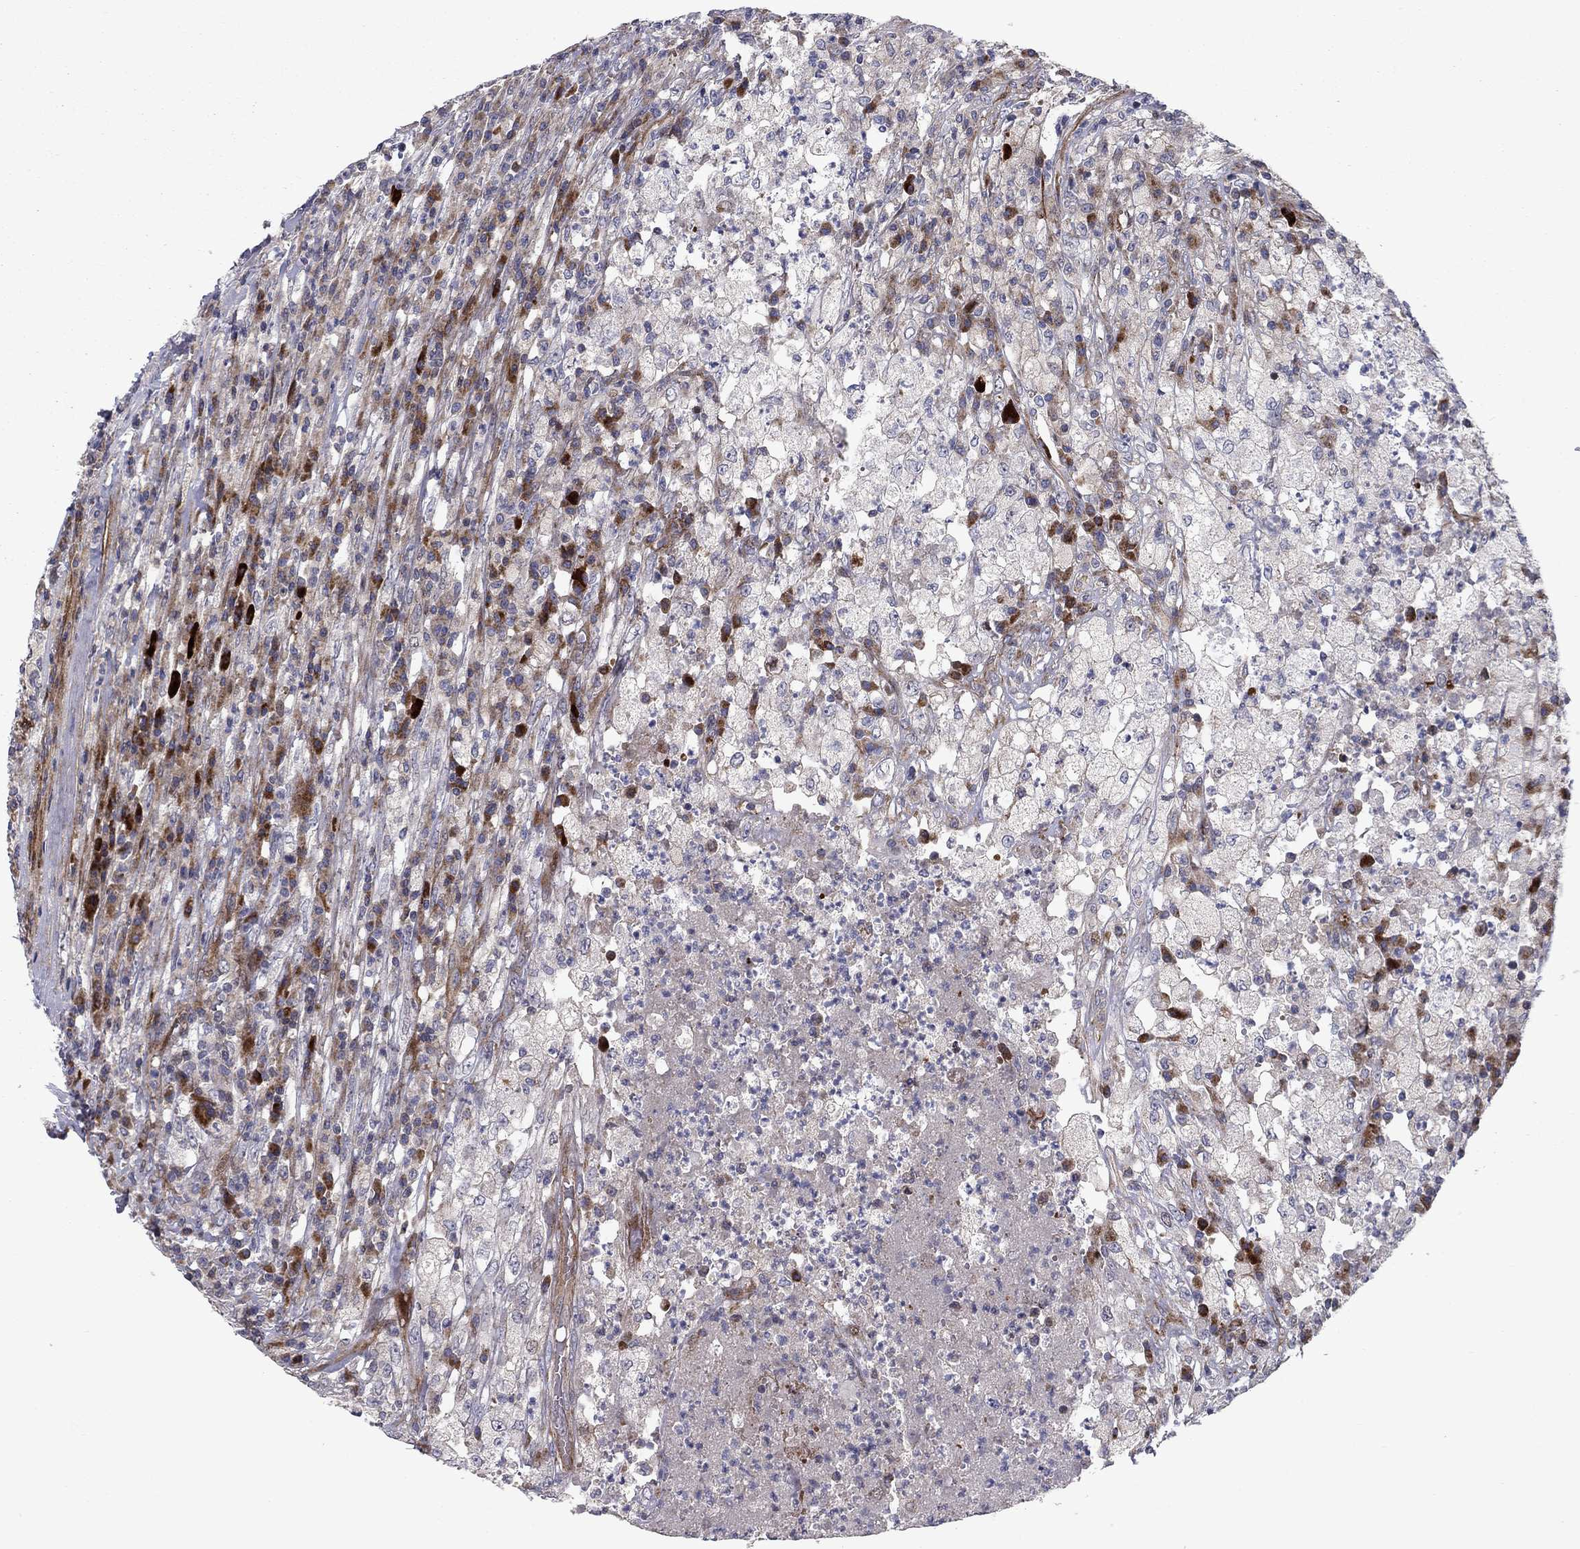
{"staining": {"intensity": "negative", "quantity": "none", "location": "none"}, "tissue": "testis cancer", "cell_type": "Tumor cells", "image_type": "cancer", "snomed": [{"axis": "morphology", "description": "Necrosis, NOS"}, {"axis": "morphology", "description": "Carcinoma, Embryonal, NOS"}, {"axis": "topography", "description": "Testis"}], "caption": "Protein analysis of testis embryonal carcinoma reveals no significant staining in tumor cells.", "gene": "MIOS", "patient": {"sex": "male", "age": 19}}